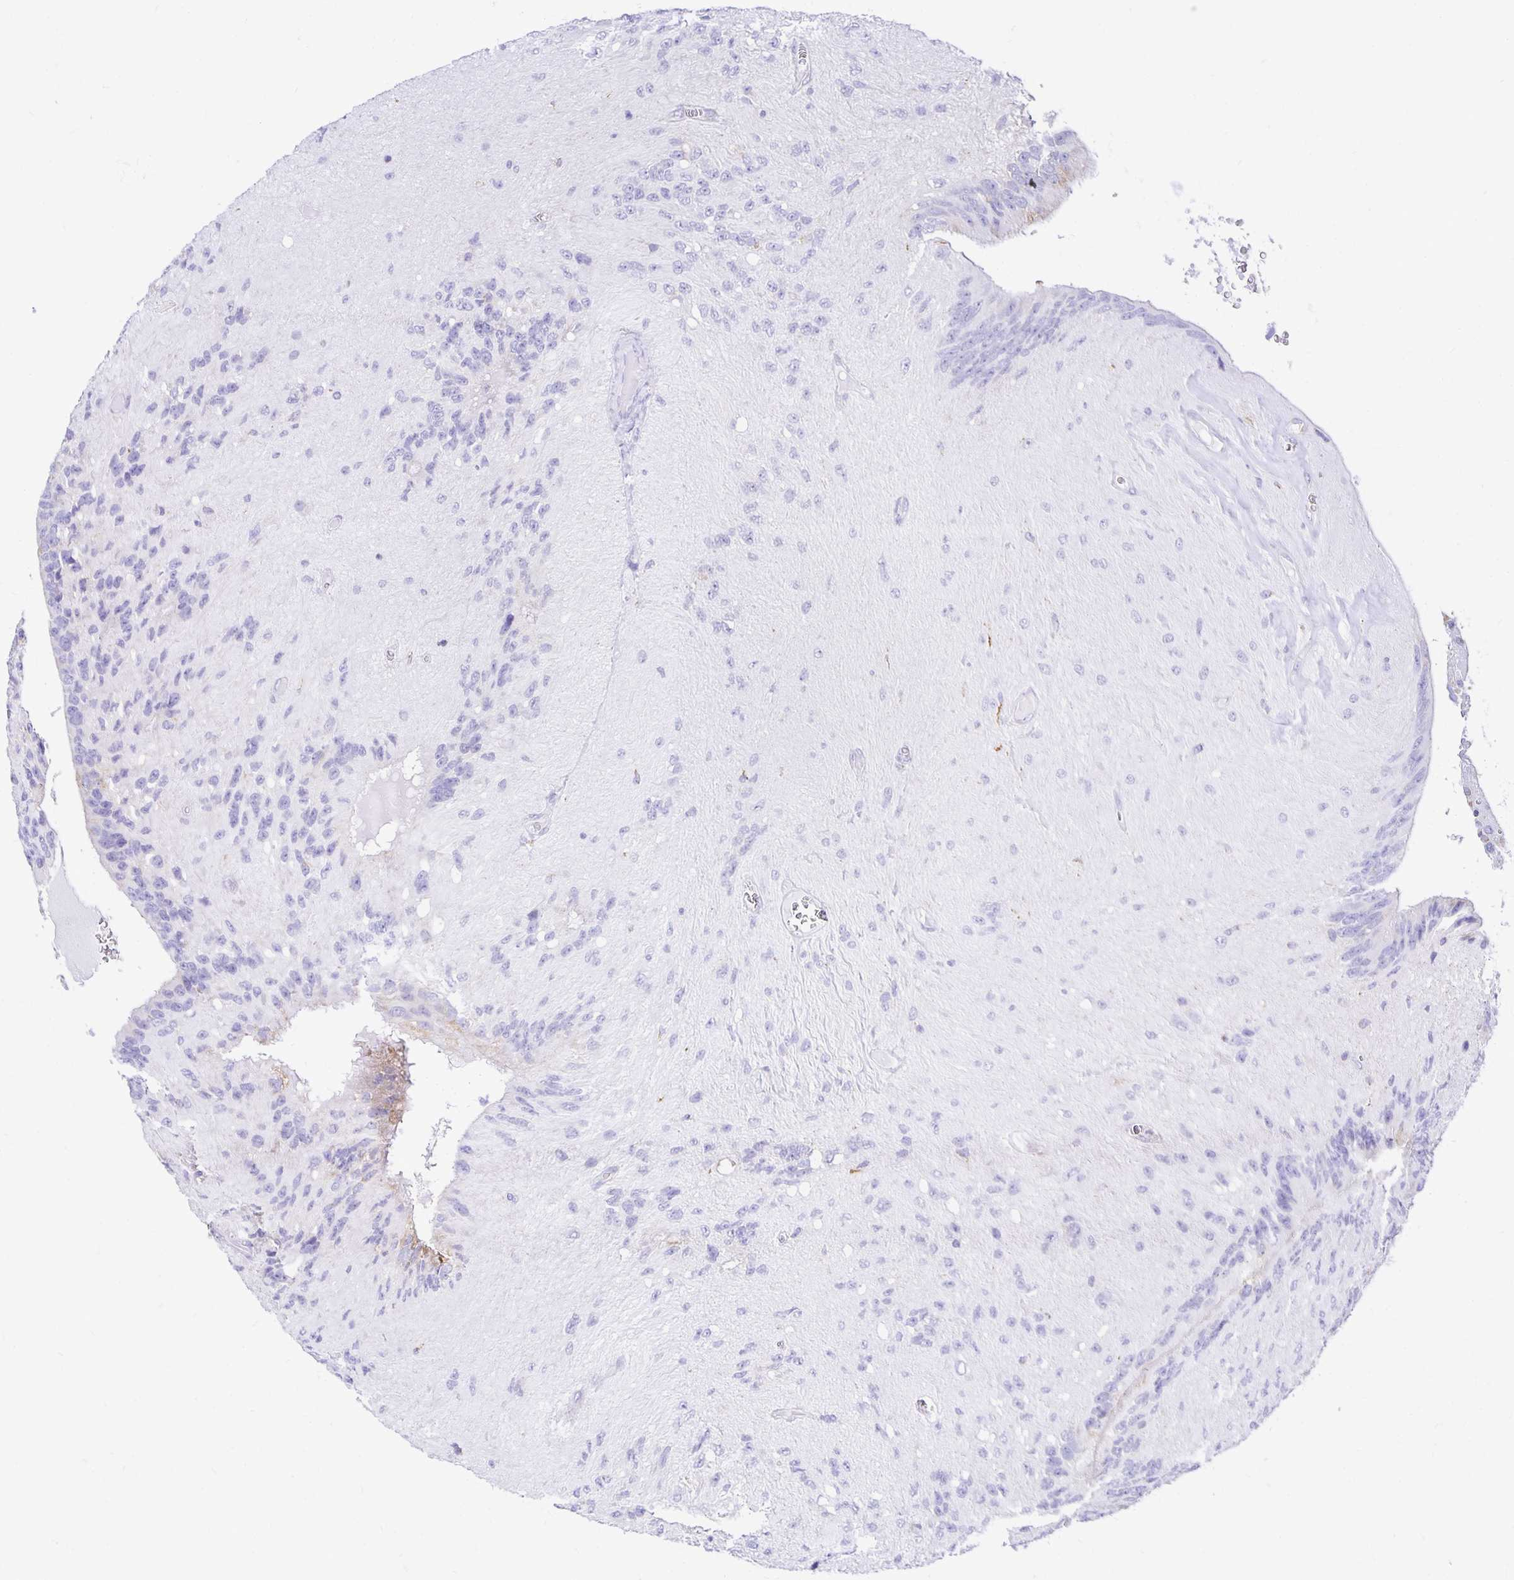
{"staining": {"intensity": "negative", "quantity": "none", "location": "none"}, "tissue": "glioma", "cell_type": "Tumor cells", "image_type": "cancer", "snomed": [{"axis": "morphology", "description": "Glioma, malignant, Low grade"}, {"axis": "topography", "description": "Brain"}], "caption": "Immunohistochemistry (IHC) photomicrograph of neoplastic tissue: glioma stained with DAB (3,3'-diaminobenzidine) demonstrates no significant protein positivity in tumor cells. The staining is performed using DAB (3,3'-diaminobenzidine) brown chromogen with nuclei counter-stained in using hematoxylin.", "gene": "PLAAT2", "patient": {"sex": "male", "age": 31}}